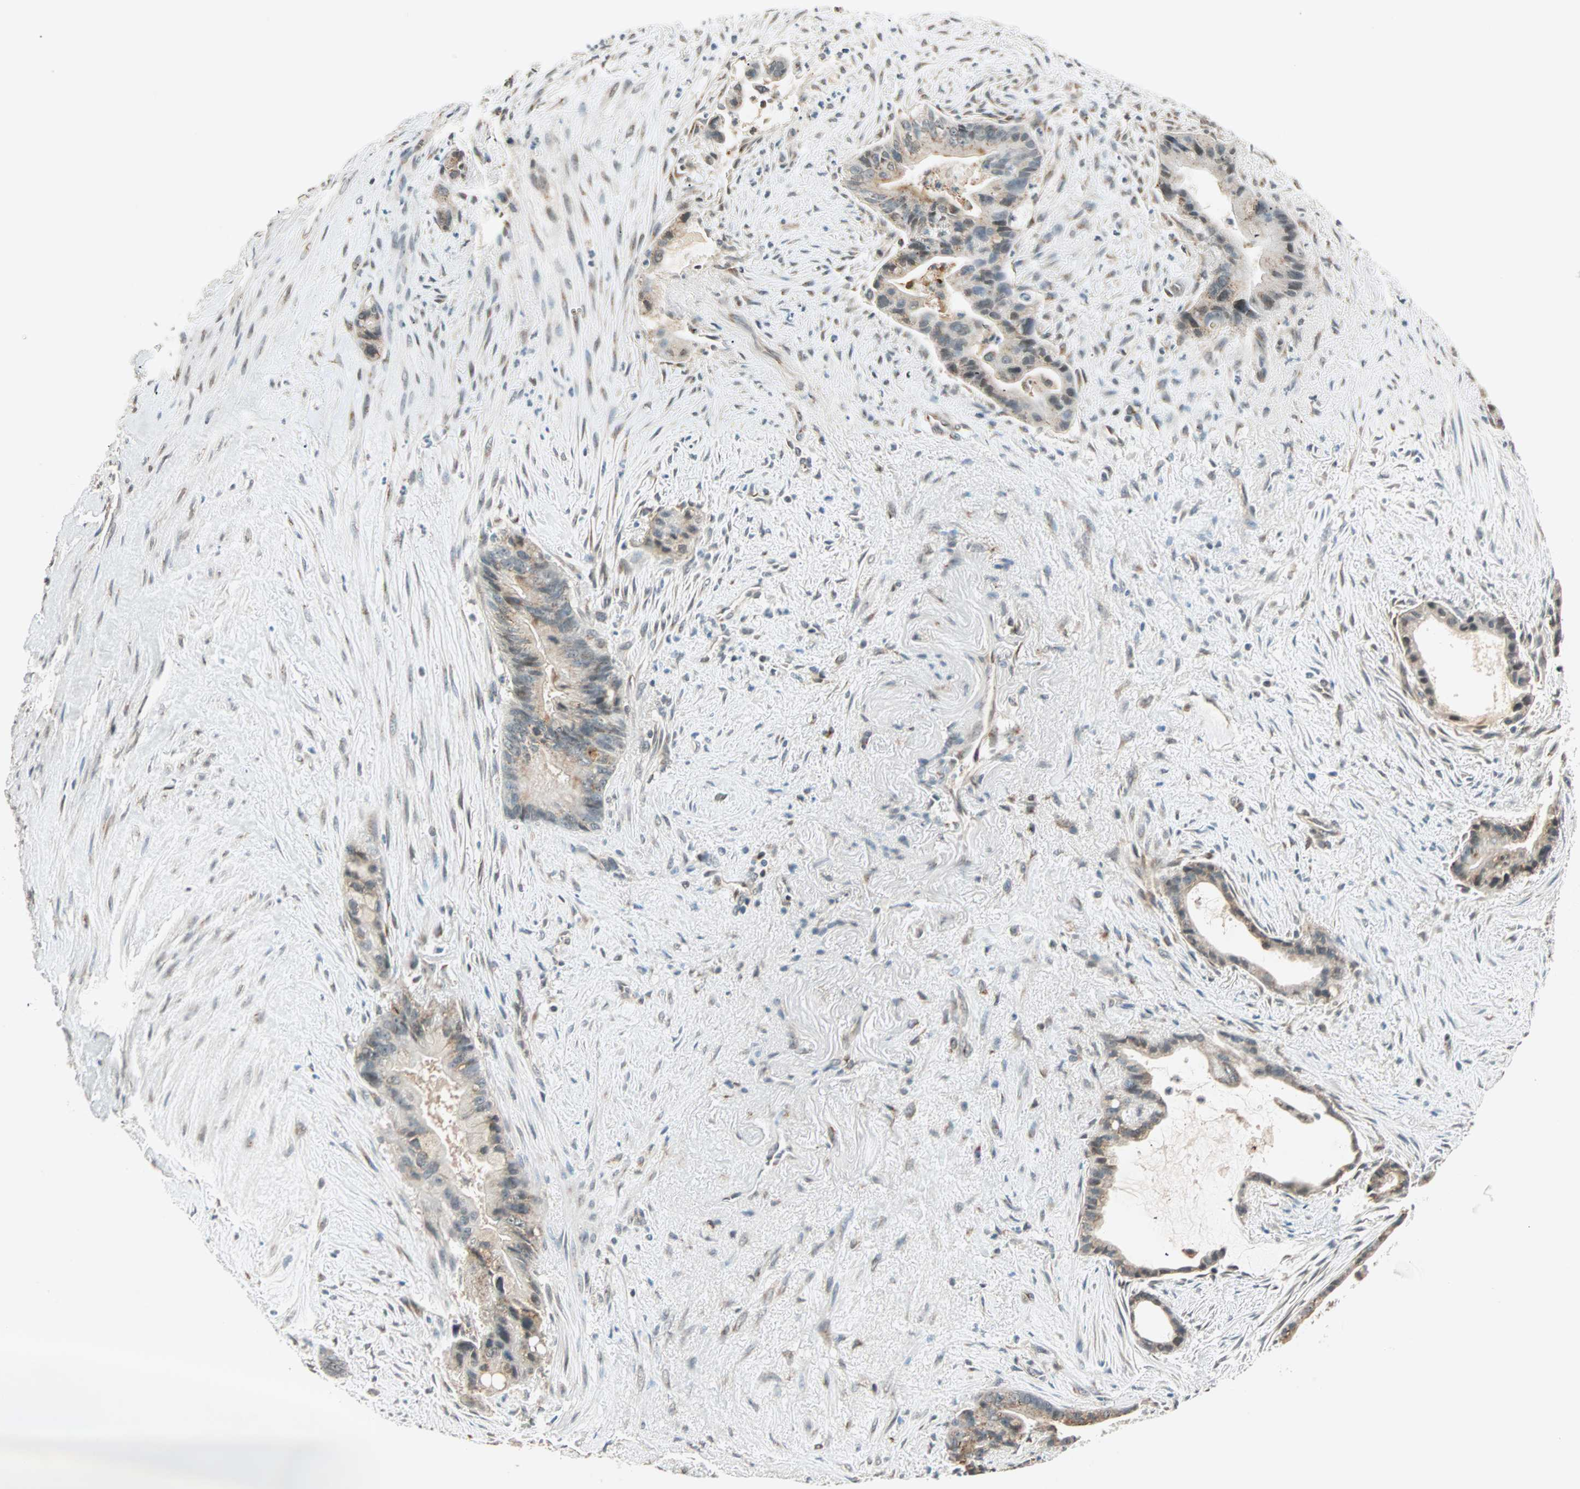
{"staining": {"intensity": "weak", "quantity": "<25%", "location": "cytoplasmic/membranous"}, "tissue": "liver cancer", "cell_type": "Tumor cells", "image_type": "cancer", "snomed": [{"axis": "morphology", "description": "Cholangiocarcinoma"}, {"axis": "topography", "description": "Liver"}], "caption": "Tumor cells are negative for protein expression in human cholangiocarcinoma (liver).", "gene": "PRDM2", "patient": {"sex": "female", "age": 55}}